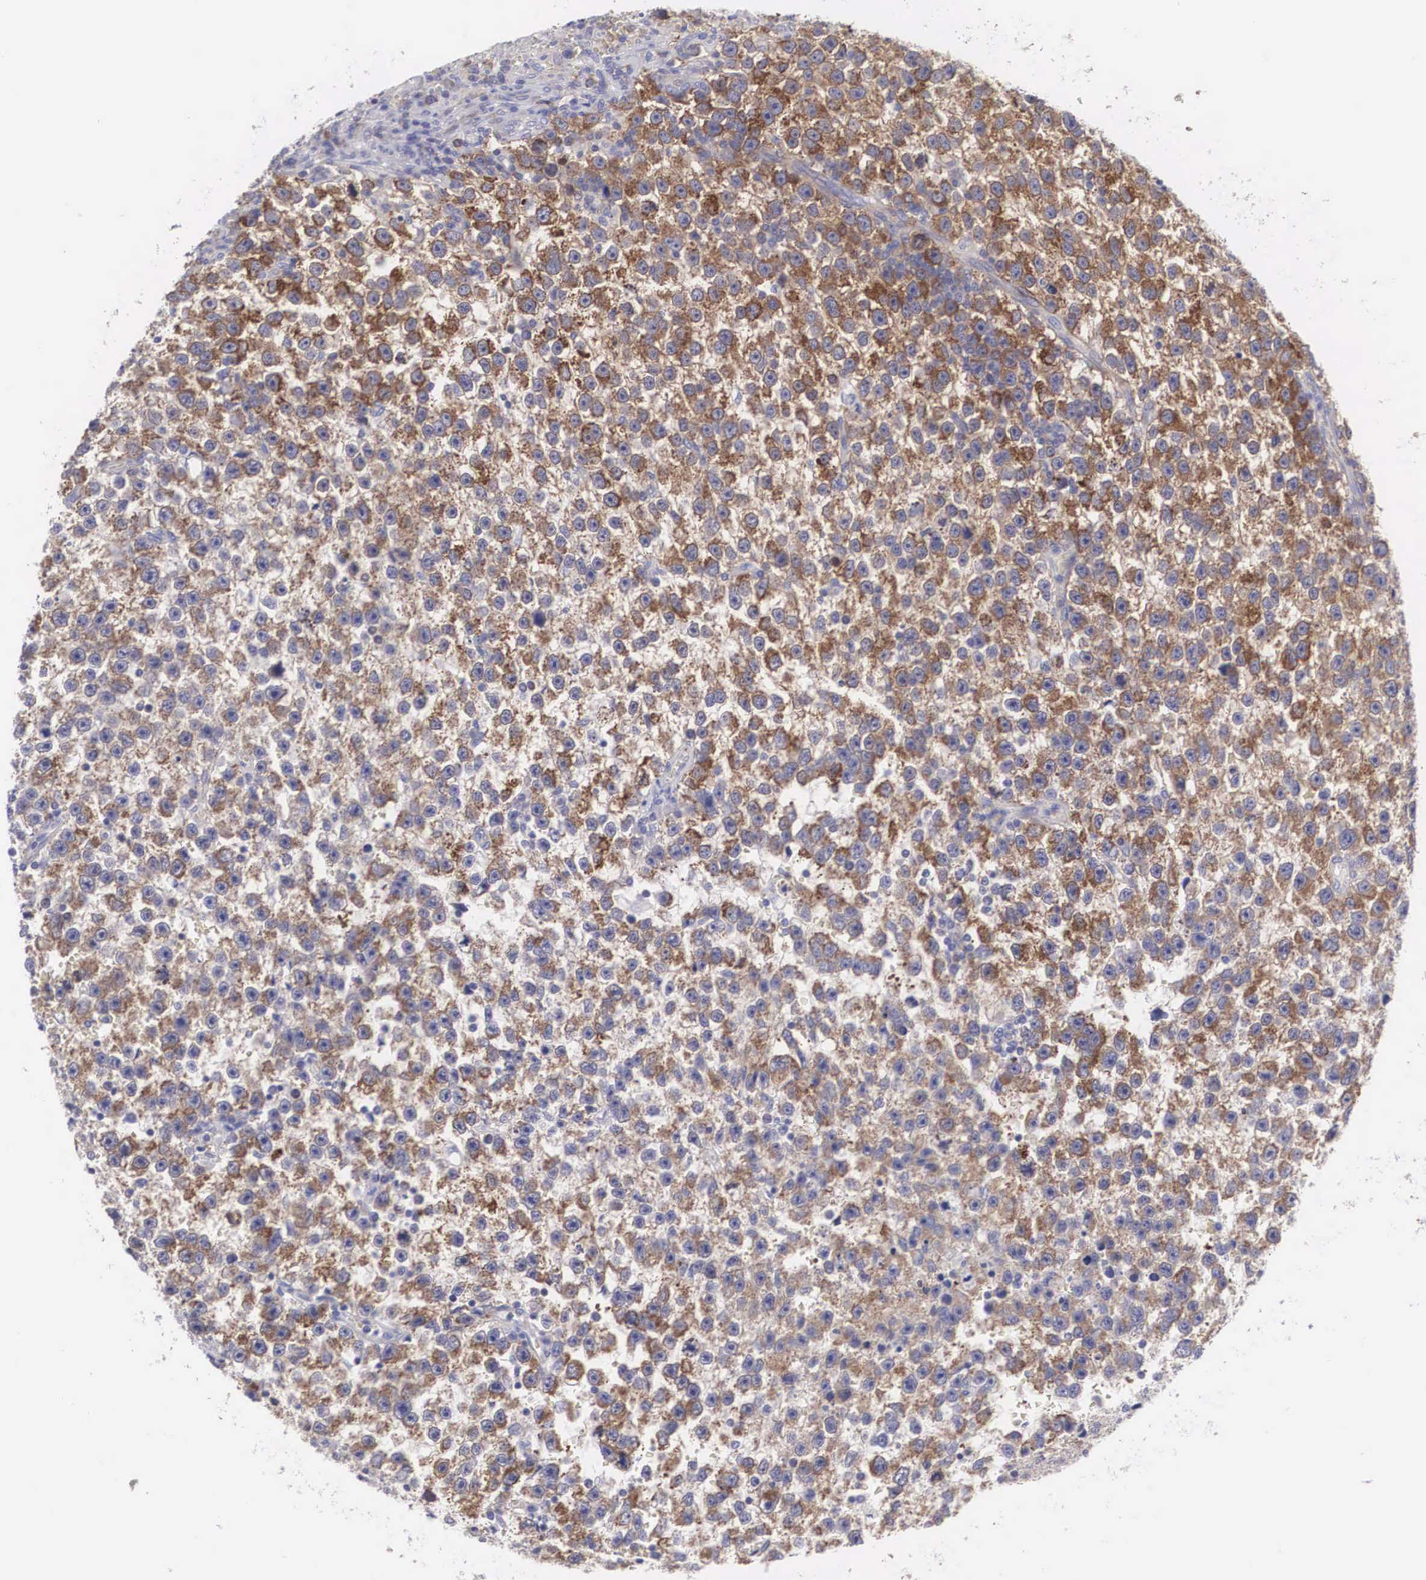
{"staining": {"intensity": "moderate", "quantity": "25%-75%", "location": "cytoplasmic/membranous"}, "tissue": "testis cancer", "cell_type": "Tumor cells", "image_type": "cancer", "snomed": [{"axis": "morphology", "description": "Seminoma, NOS"}, {"axis": "topography", "description": "Testis"}], "caption": "High-power microscopy captured an immunohistochemistry micrograph of seminoma (testis), revealing moderate cytoplasmic/membranous expression in approximately 25%-75% of tumor cells.", "gene": "TXLNG", "patient": {"sex": "male", "age": 33}}